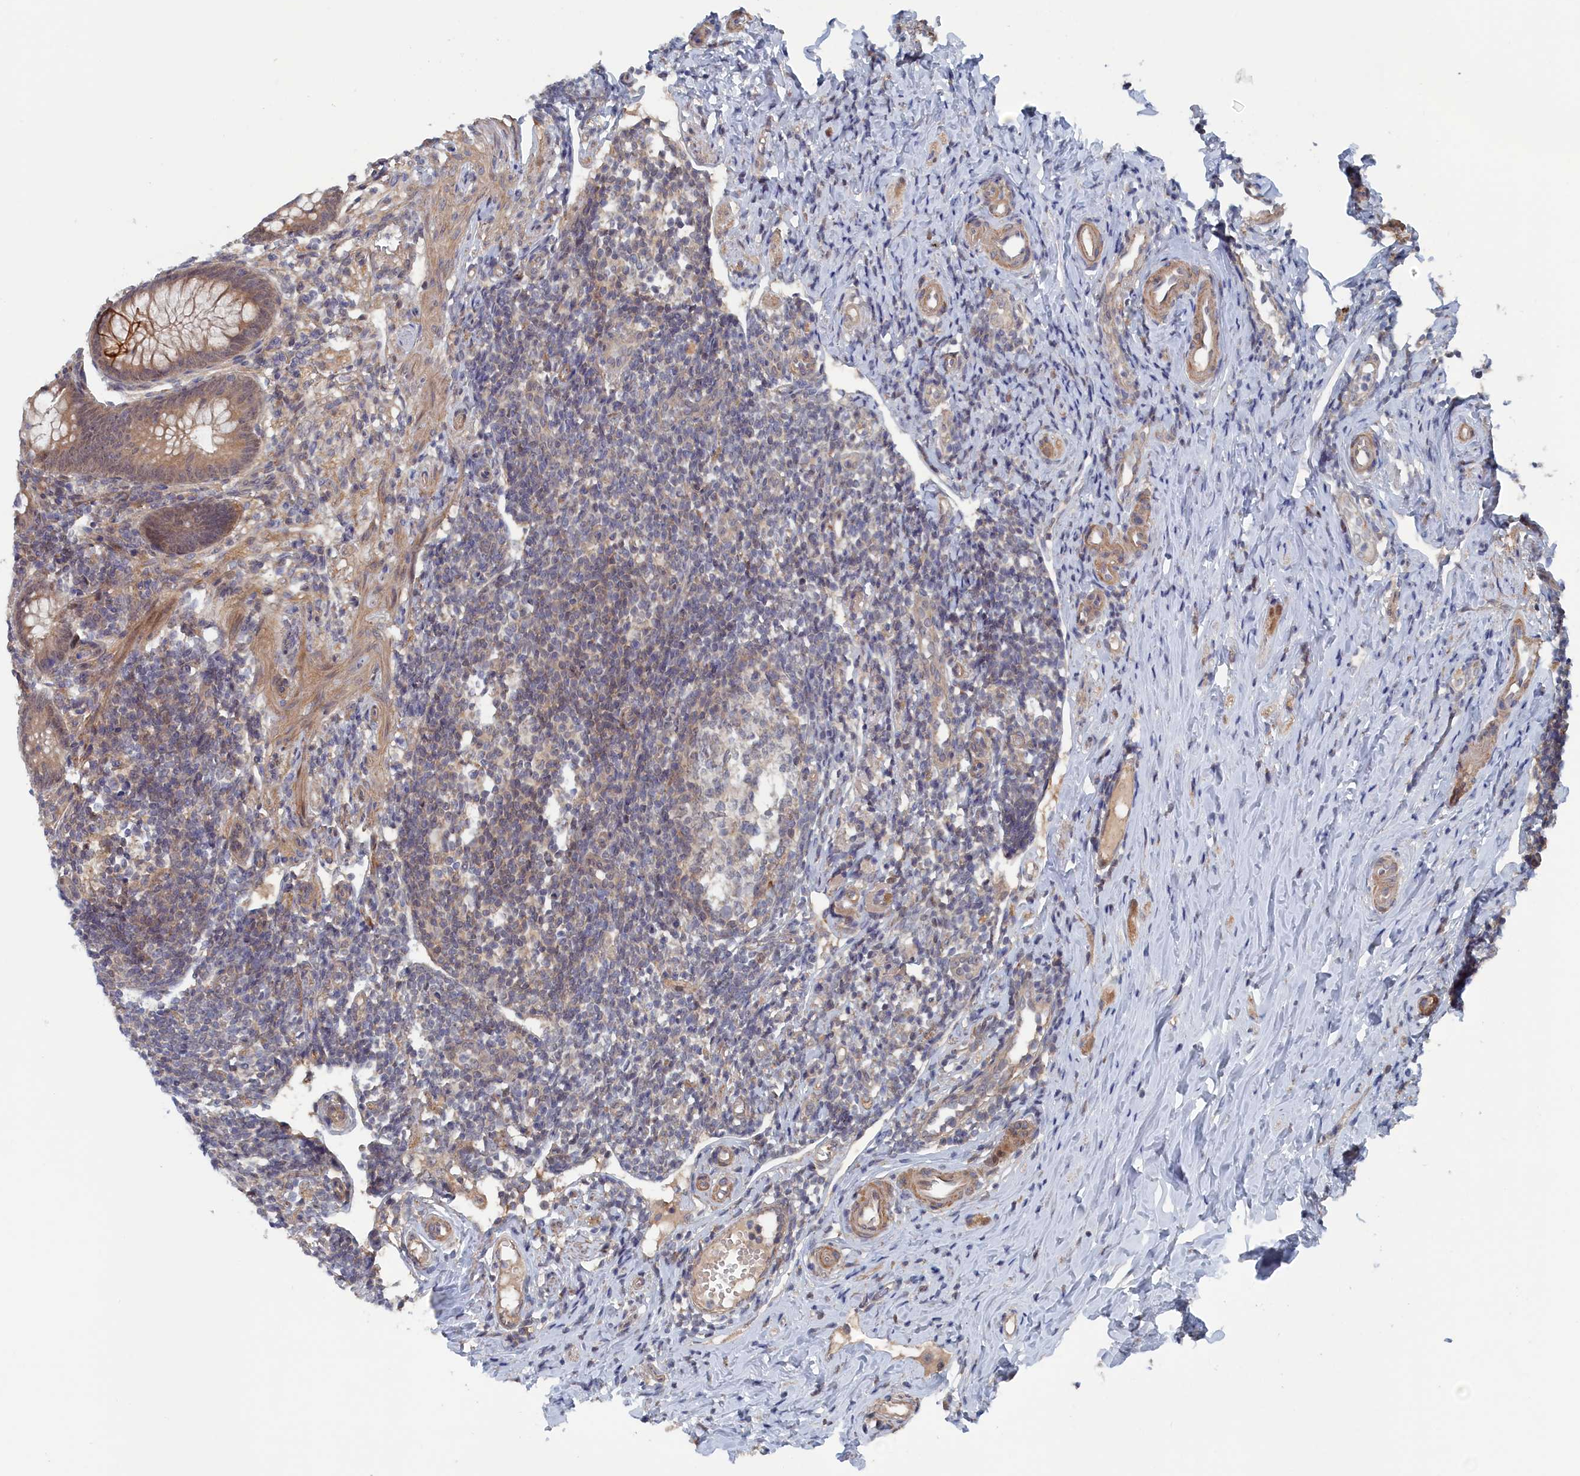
{"staining": {"intensity": "moderate", "quantity": ">75%", "location": "cytoplasmic/membranous,nuclear"}, "tissue": "appendix", "cell_type": "Glandular cells", "image_type": "normal", "snomed": [{"axis": "morphology", "description": "Normal tissue, NOS"}, {"axis": "topography", "description": "Appendix"}], "caption": "Protein expression analysis of normal human appendix reveals moderate cytoplasmic/membranous,nuclear expression in approximately >75% of glandular cells. The staining was performed using DAB (3,3'-diaminobenzidine), with brown indicating positive protein expression. Nuclei are stained blue with hematoxylin.", "gene": "ELOVL6", "patient": {"sex": "female", "age": 33}}